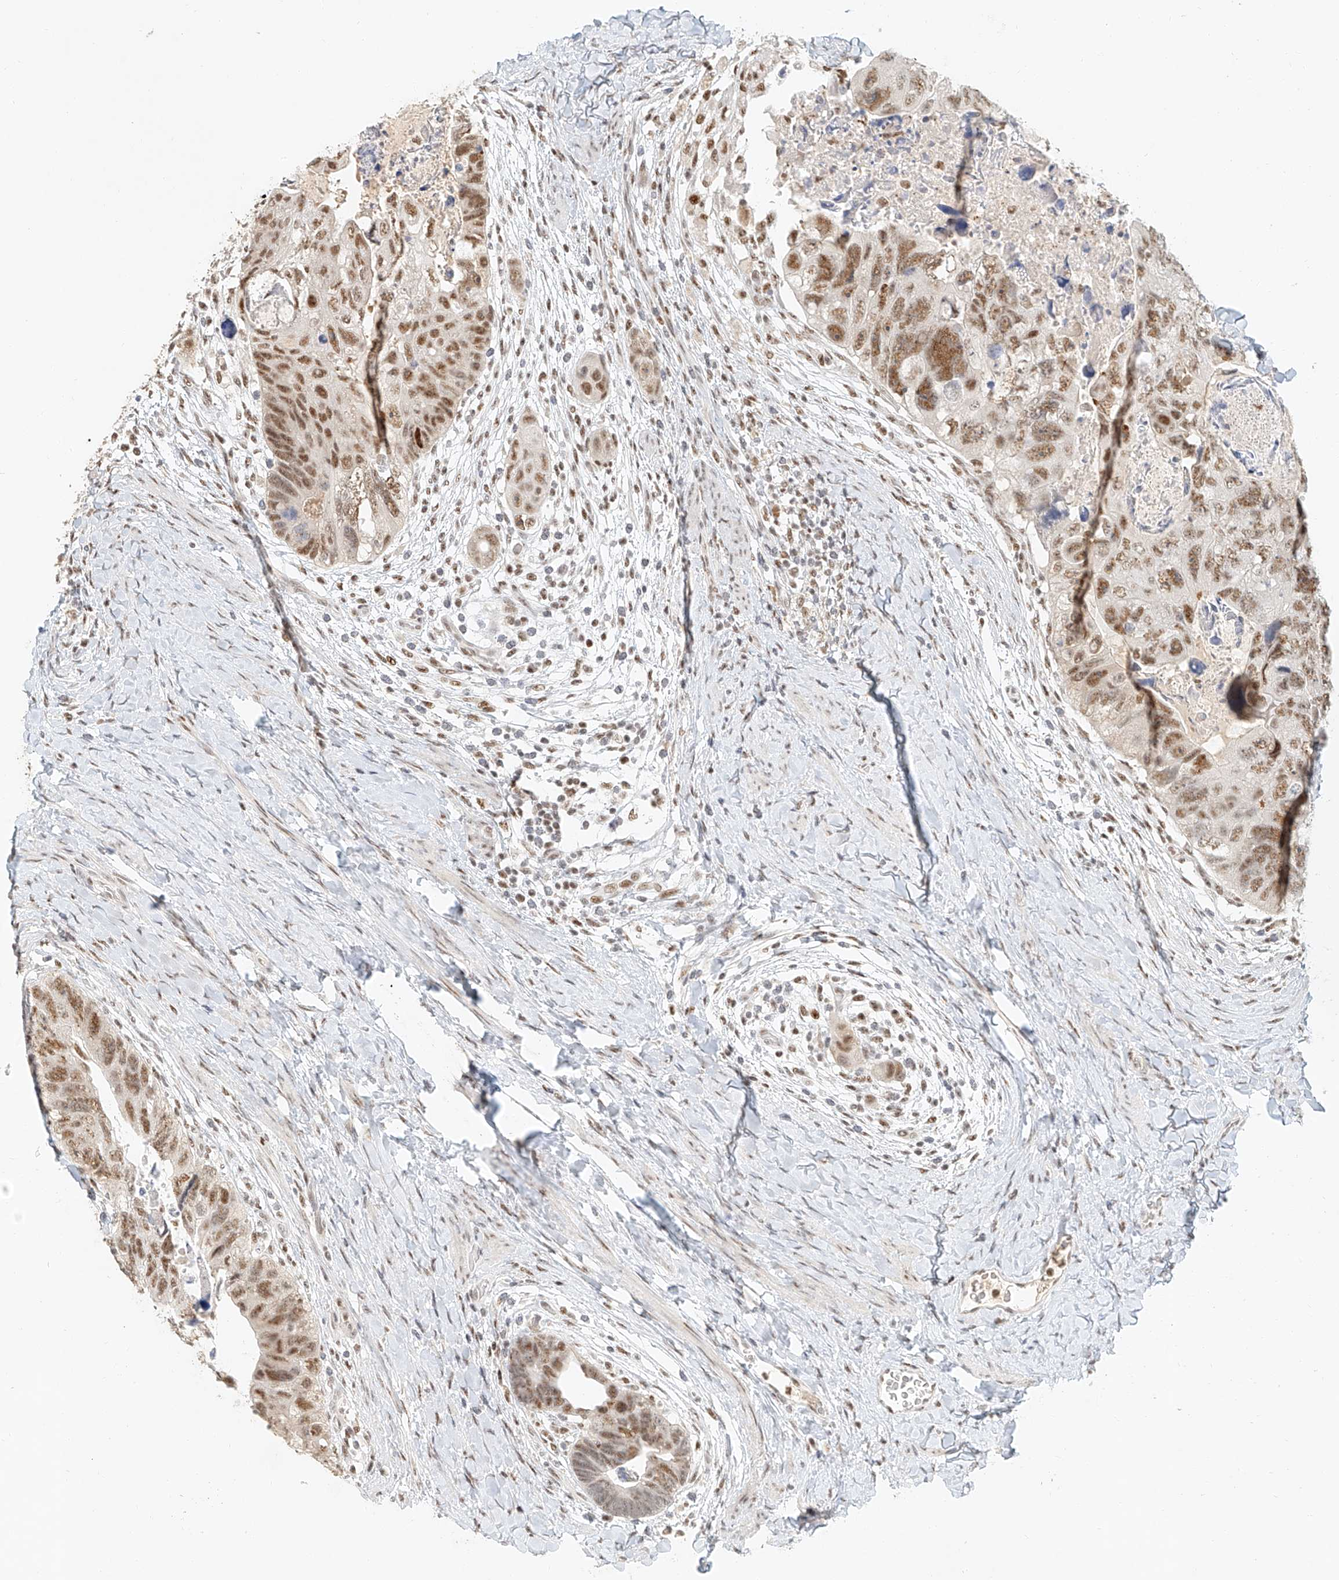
{"staining": {"intensity": "moderate", "quantity": ">75%", "location": "nuclear"}, "tissue": "colorectal cancer", "cell_type": "Tumor cells", "image_type": "cancer", "snomed": [{"axis": "morphology", "description": "Adenocarcinoma, NOS"}, {"axis": "topography", "description": "Rectum"}], "caption": "Immunohistochemical staining of colorectal cancer (adenocarcinoma) reveals medium levels of moderate nuclear protein positivity in about >75% of tumor cells.", "gene": "CXorf58", "patient": {"sex": "male", "age": 59}}